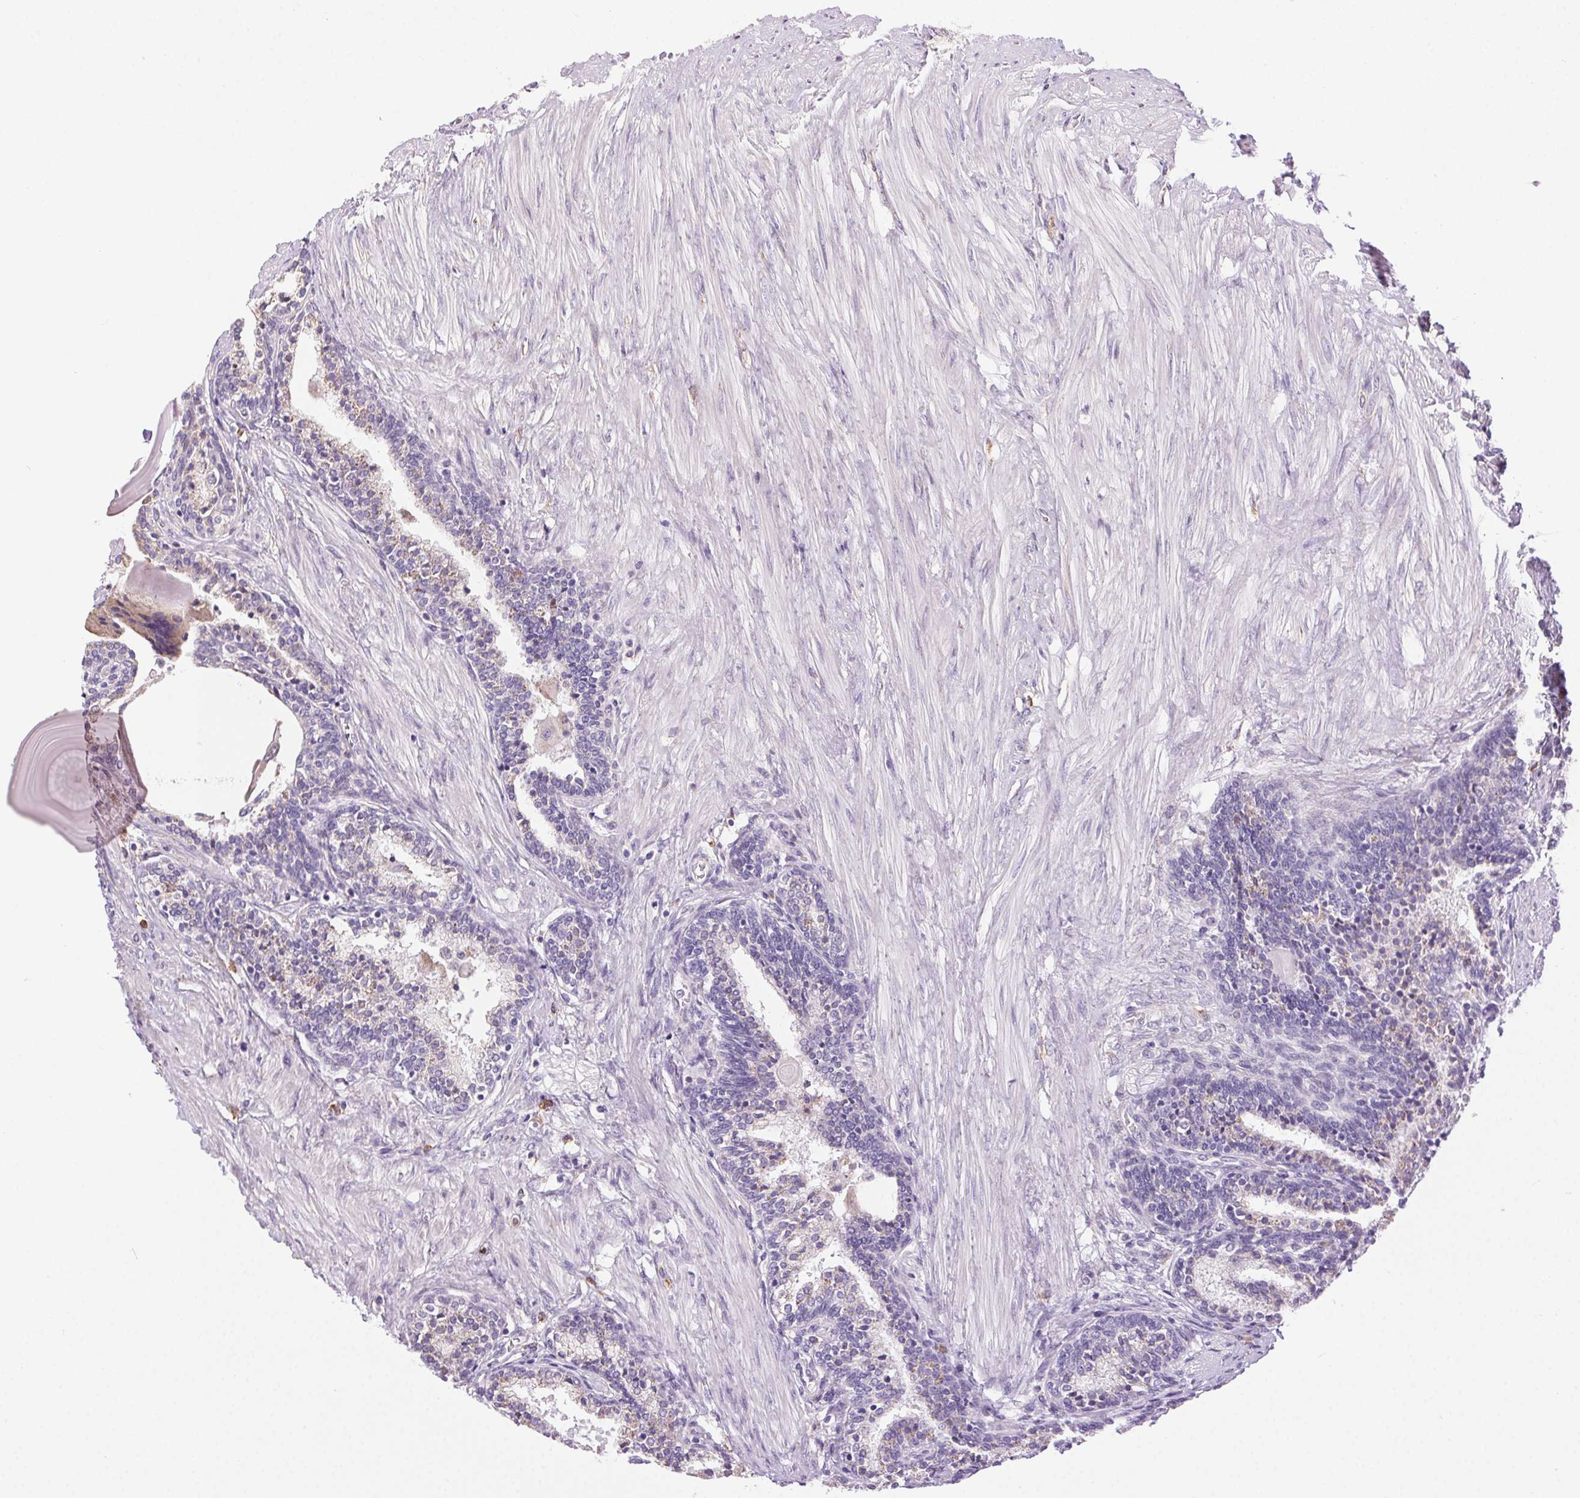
{"staining": {"intensity": "negative", "quantity": "none", "location": "none"}, "tissue": "prostate", "cell_type": "Glandular cells", "image_type": "normal", "snomed": [{"axis": "morphology", "description": "Normal tissue, NOS"}, {"axis": "topography", "description": "Prostate"}], "caption": "An image of prostate stained for a protein reveals no brown staining in glandular cells.", "gene": "SNX31", "patient": {"sex": "male", "age": 55}}